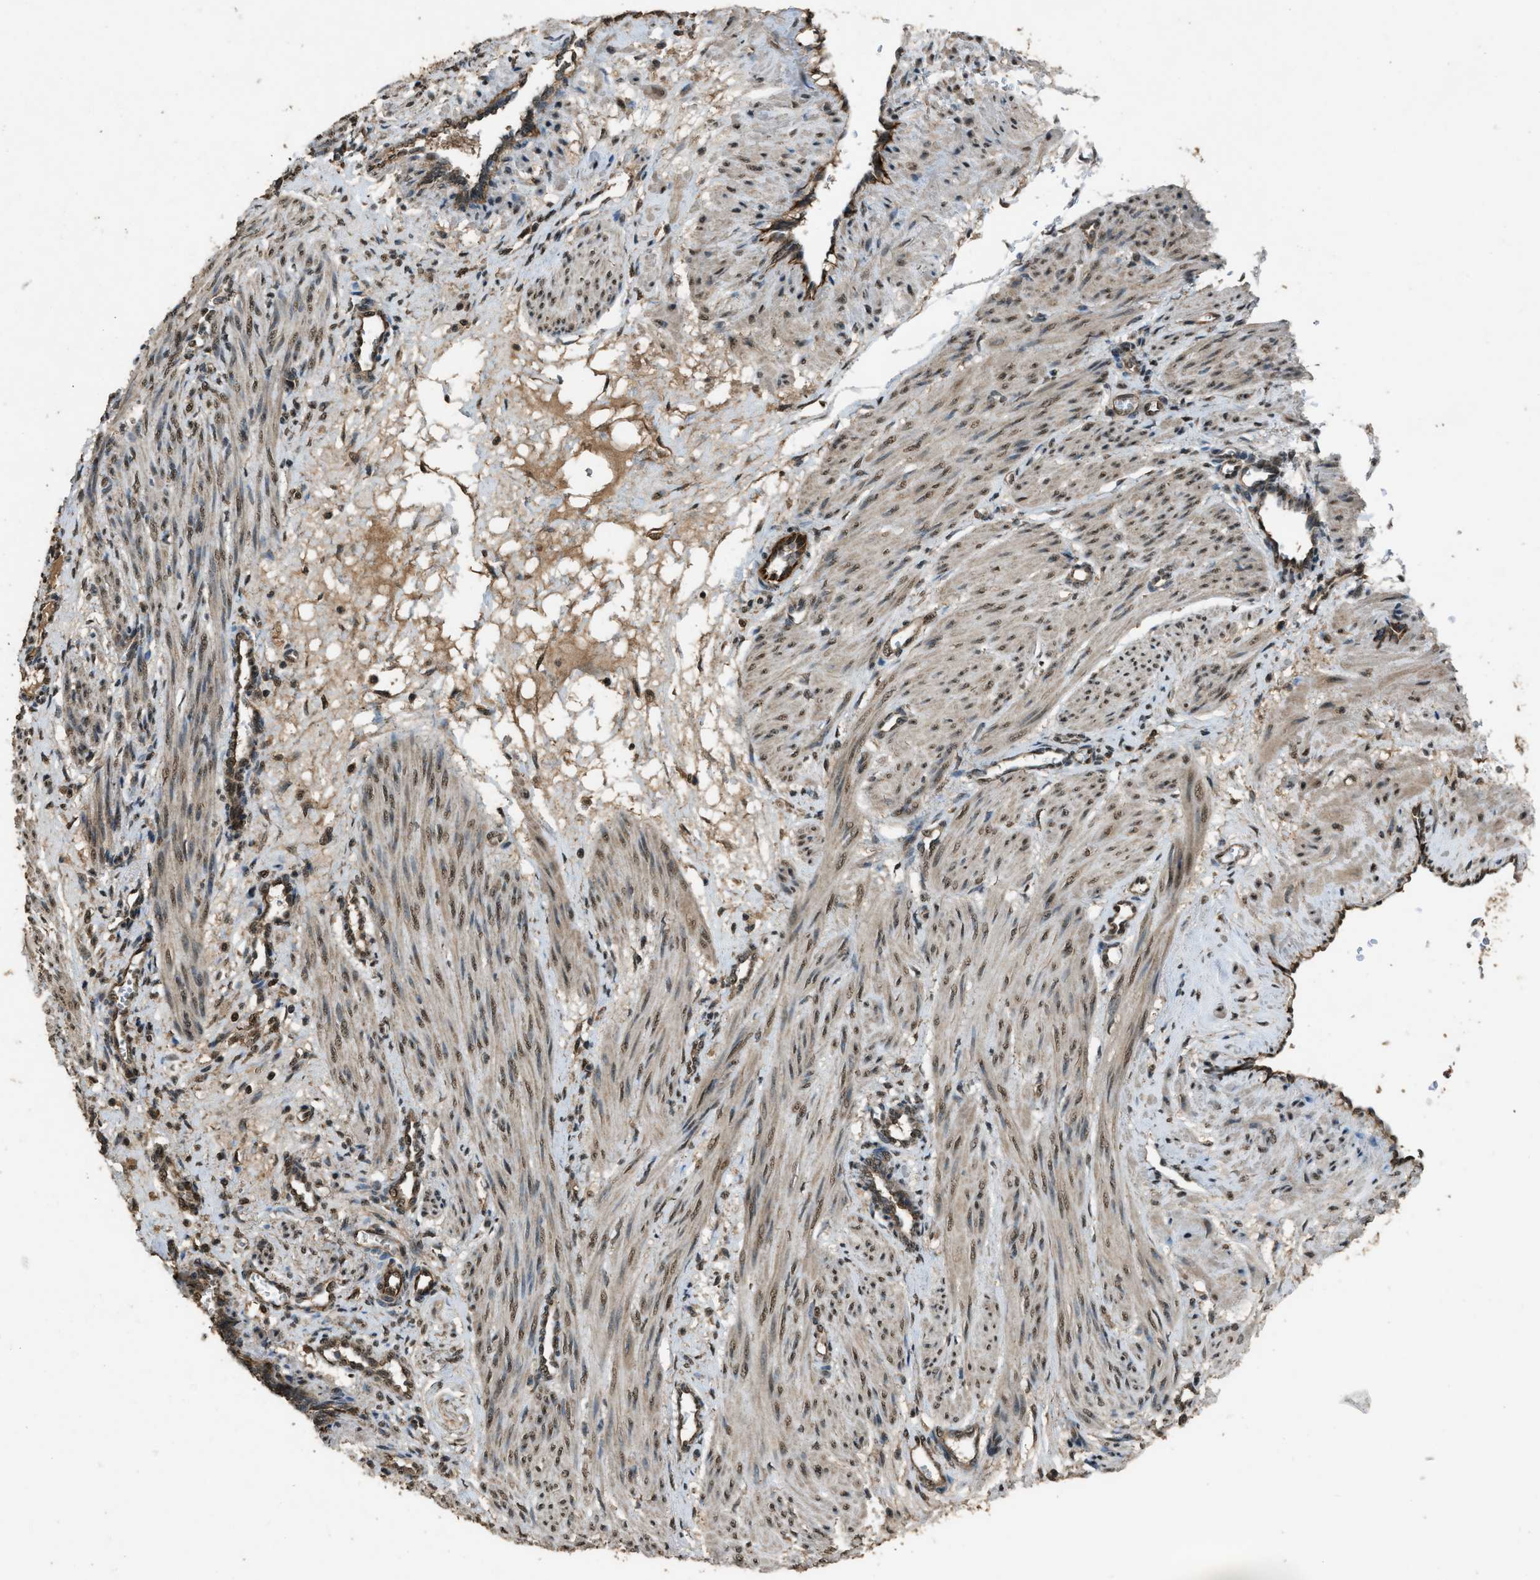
{"staining": {"intensity": "moderate", "quantity": ">75%", "location": "cytoplasmic/membranous,nuclear"}, "tissue": "smooth muscle", "cell_type": "Smooth muscle cells", "image_type": "normal", "snomed": [{"axis": "morphology", "description": "Normal tissue, NOS"}, {"axis": "topography", "description": "Endometrium"}], "caption": "Immunohistochemistry staining of unremarkable smooth muscle, which demonstrates medium levels of moderate cytoplasmic/membranous,nuclear expression in about >75% of smooth muscle cells indicating moderate cytoplasmic/membranous,nuclear protein positivity. The staining was performed using DAB (3,3'-diaminobenzidine) (brown) for protein detection and nuclei were counterstained in hematoxylin (blue).", "gene": "SERTAD2", "patient": {"sex": "female", "age": 33}}